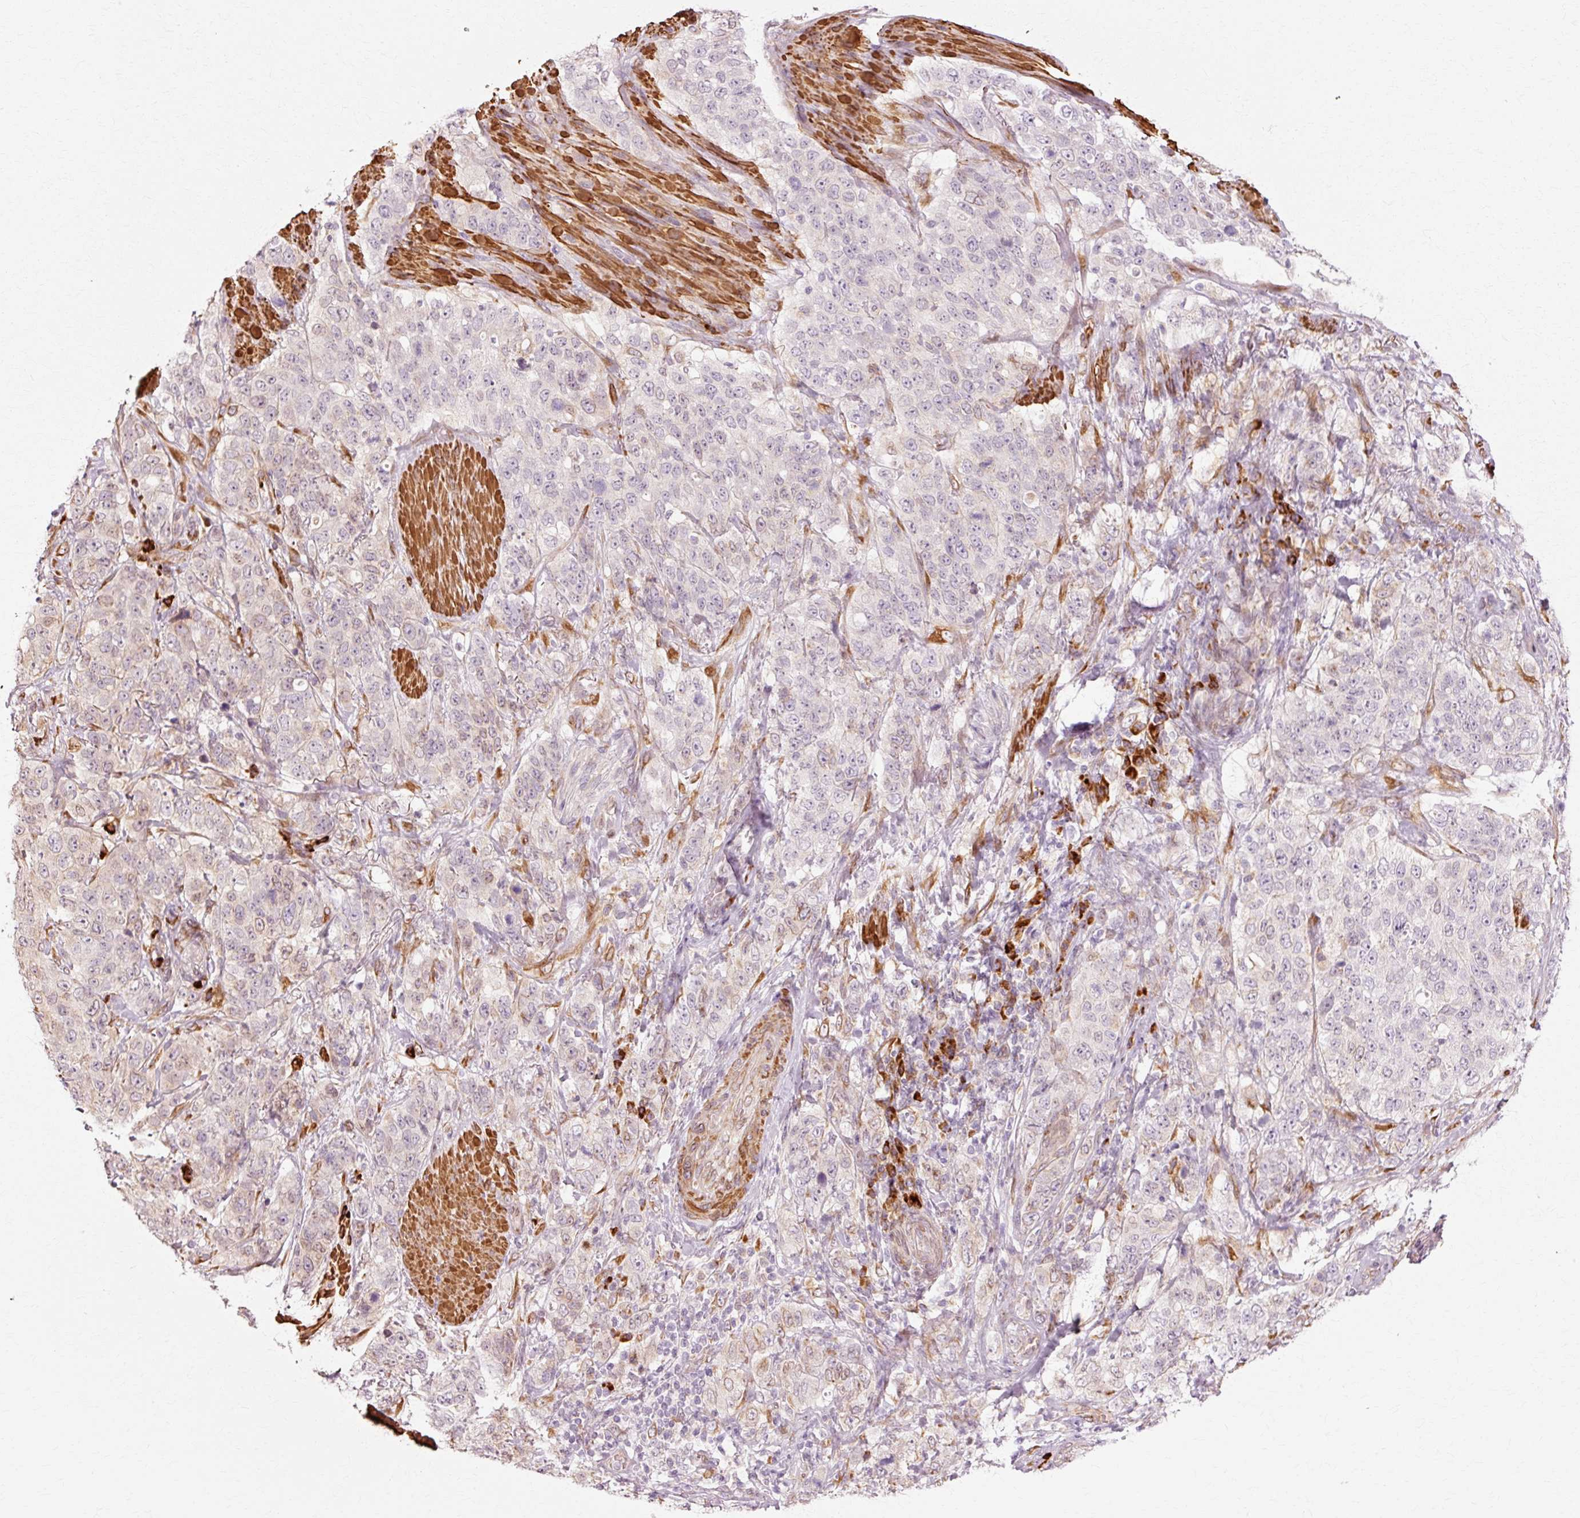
{"staining": {"intensity": "negative", "quantity": "none", "location": "none"}, "tissue": "stomach cancer", "cell_type": "Tumor cells", "image_type": "cancer", "snomed": [{"axis": "morphology", "description": "Adenocarcinoma, NOS"}, {"axis": "topography", "description": "Stomach"}], "caption": "Tumor cells show no significant positivity in stomach cancer (adenocarcinoma).", "gene": "RGPD5", "patient": {"sex": "male", "age": 48}}